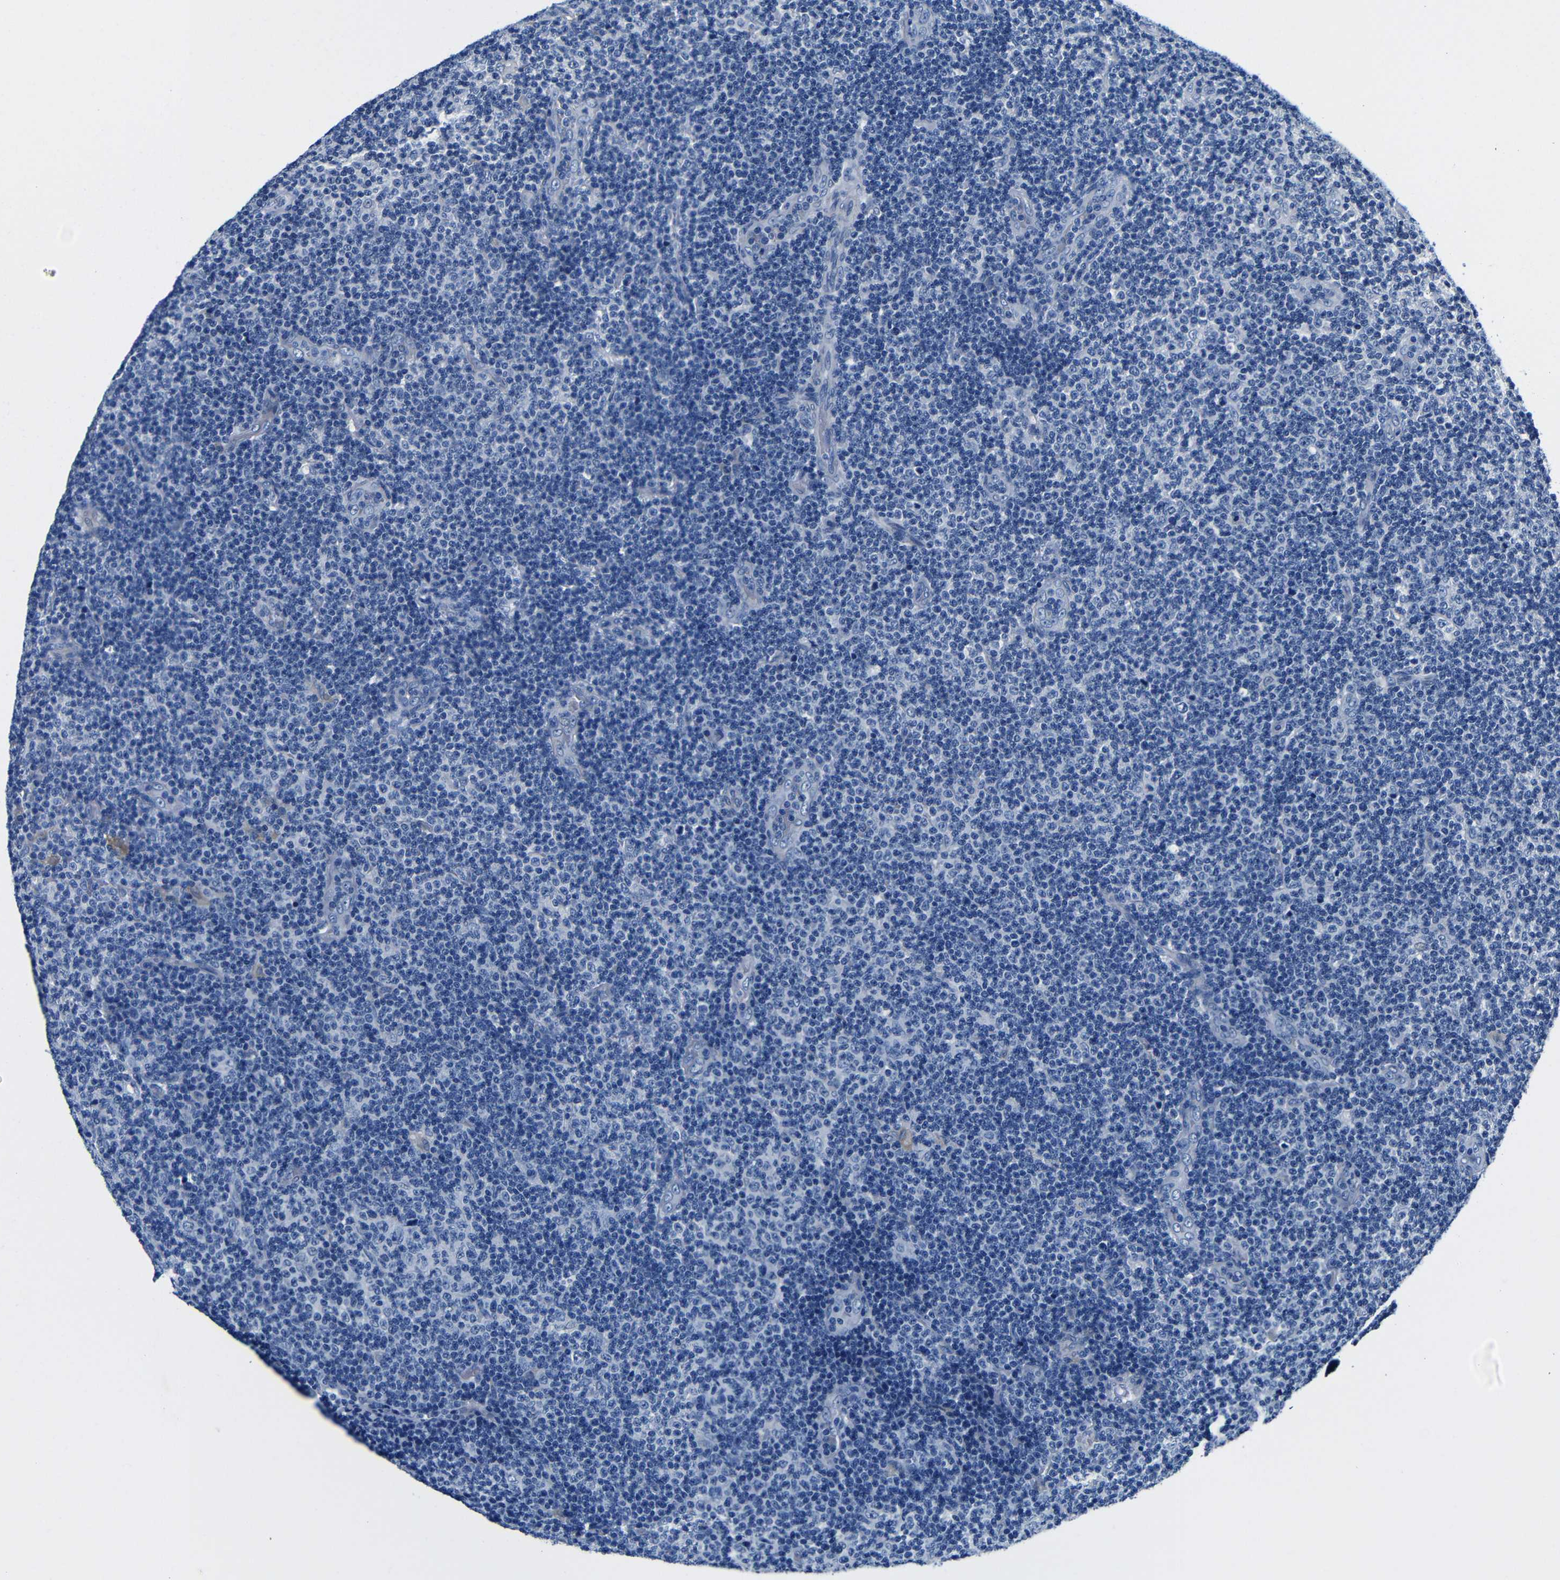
{"staining": {"intensity": "negative", "quantity": "none", "location": "none"}, "tissue": "lymphoma", "cell_type": "Tumor cells", "image_type": "cancer", "snomed": [{"axis": "morphology", "description": "Malignant lymphoma, non-Hodgkin's type, Low grade"}, {"axis": "topography", "description": "Lymph node"}], "caption": "This micrograph is of lymphoma stained with IHC to label a protein in brown with the nuclei are counter-stained blue. There is no expression in tumor cells.", "gene": "TNFAIP1", "patient": {"sex": "male", "age": 83}}